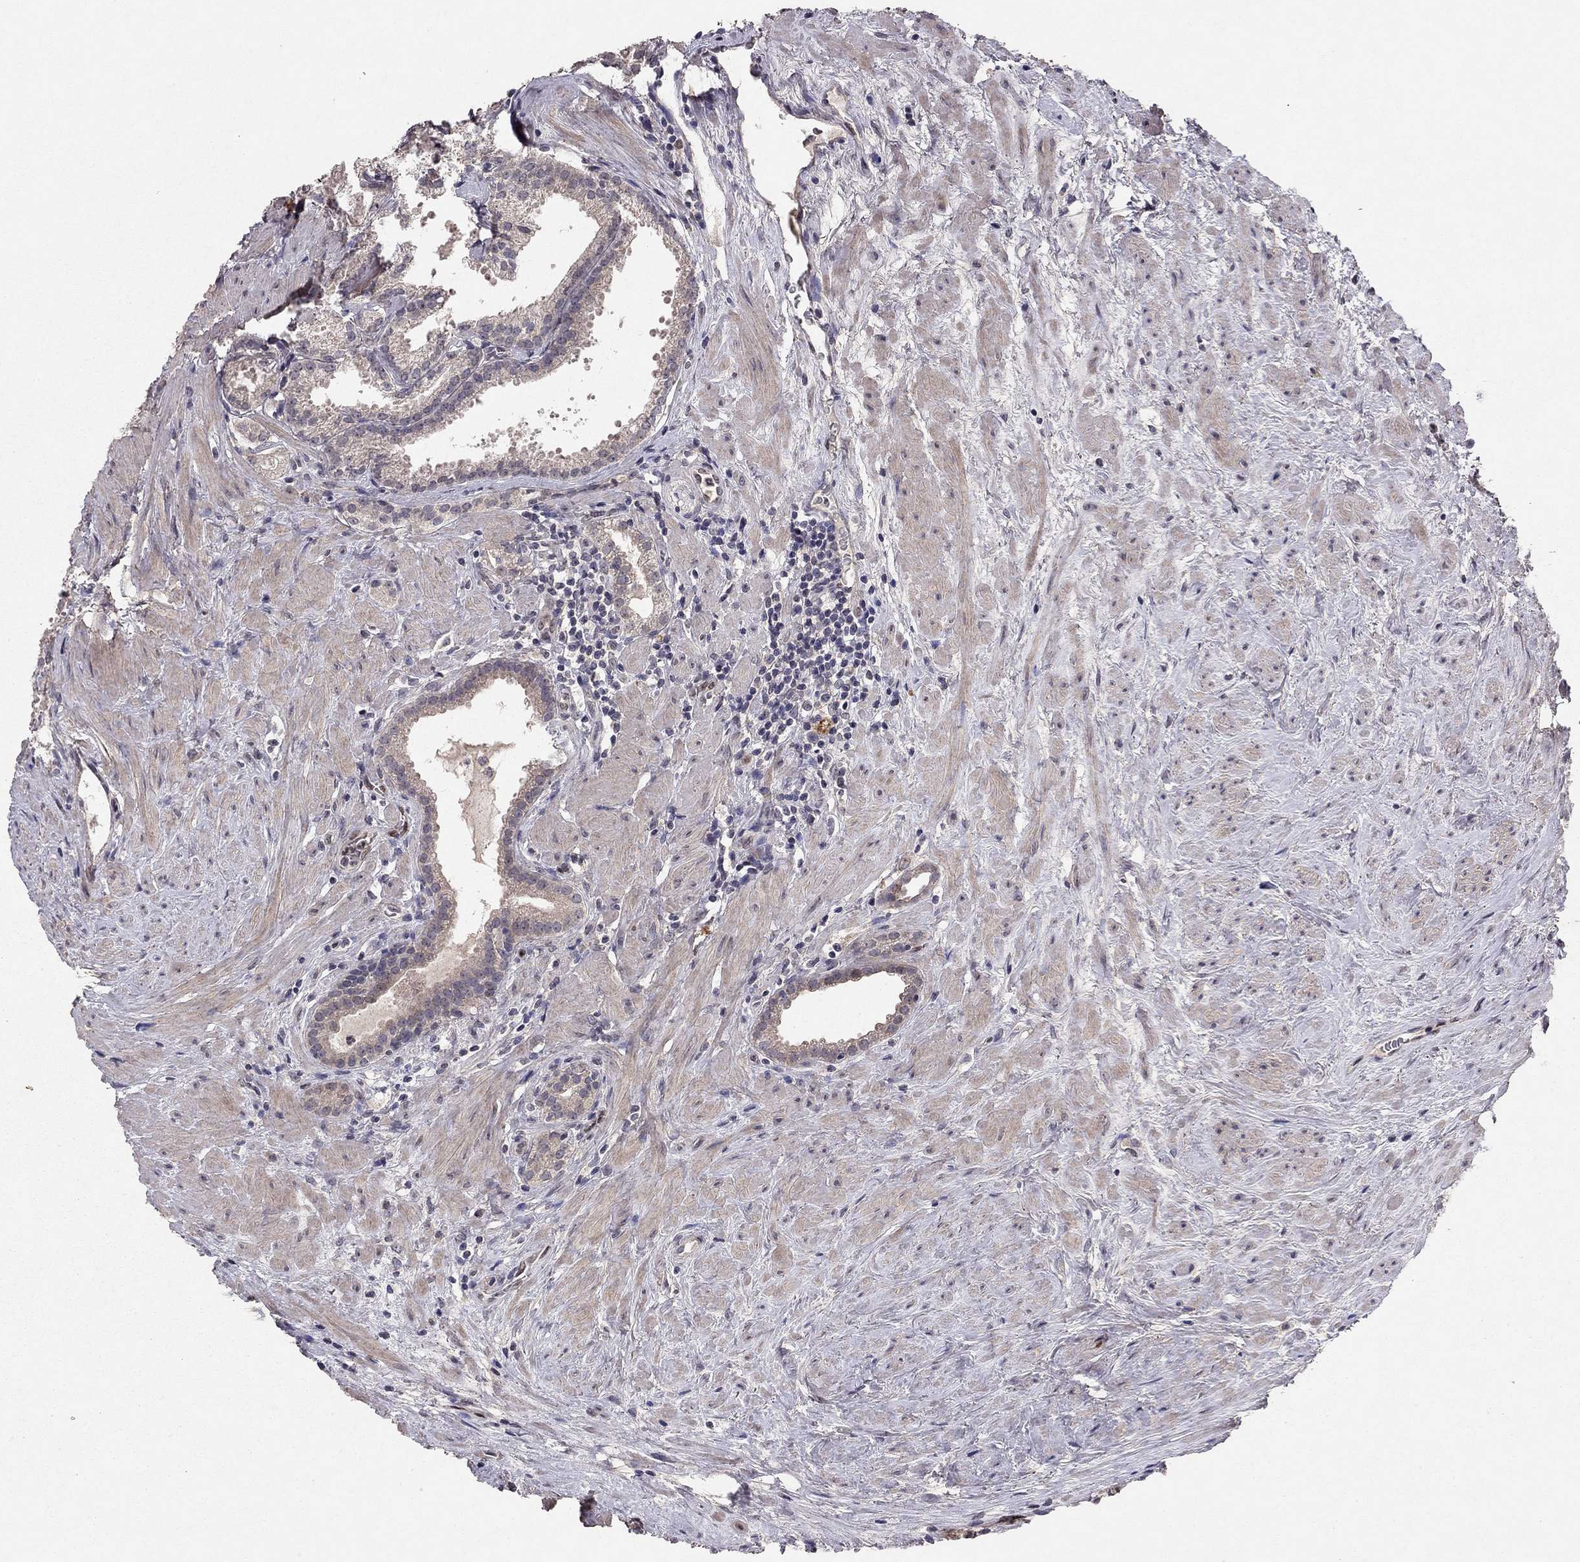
{"staining": {"intensity": "weak", "quantity": ">75%", "location": "cytoplasmic/membranous"}, "tissue": "prostate cancer", "cell_type": "Tumor cells", "image_type": "cancer", "snomed": [{"axis": "morphology", "description": "Adenocarcinoma, NOS"}, {"axis": "morphology", "description": "Adenocarcinoma, High grade"}, {"axis": "topography", "description": "Prostate"}], "caption": "This histopathology image shows high-grade adenocarcinoma (prostate) stained with IHC to label a protein in brown. The cytoplasmic/membranous of tumor cells show weak positivity for the protein. Nuclei are counter-stained blue.", "gene": "ESR2", "patient": {"sex": "male", "age": 64}}